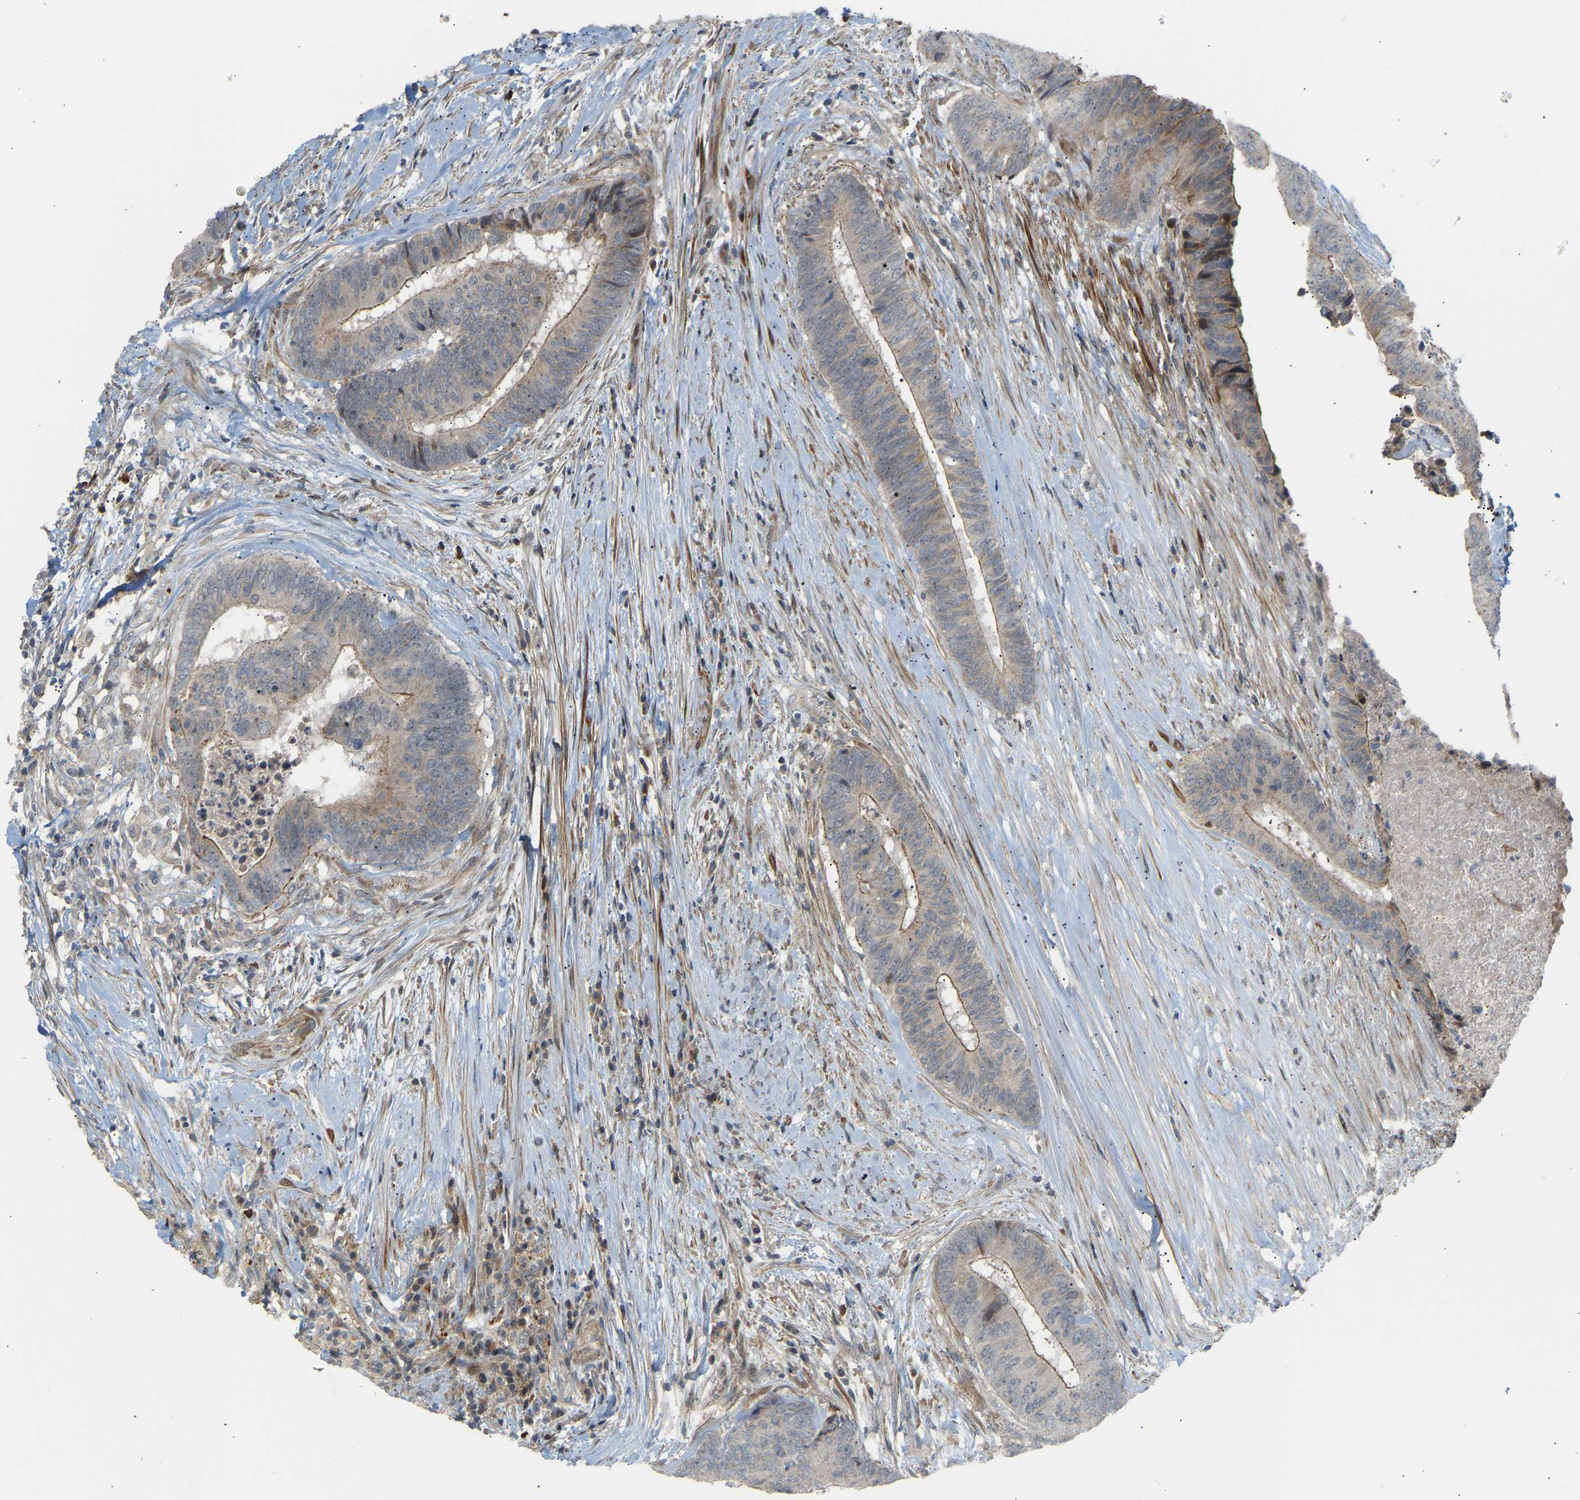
{"staining": {"intensity": "weak", "quantity": ">75%", "location": "cytoplasmic/membranous"}, "tissue": "colorectal cancer", "cell_type": "Tumor cells", "image_type": "cancer", "snomed": [{"axis": "morphology", "description": "Adenocarcinoma, NOS"}, {"axis": "topography", "description": "Rectum"}], "caption": "DAB (3,3'-diaminobenzidine) immunohistochemical staining of human colorectal cancer (adenocarcinoma) exhibits weak cytoplasmic/membranous protein staining in about >75% of tumor cells.", "gene": "POGLUT2", "patient": {"sex": "male", "age": 72}}